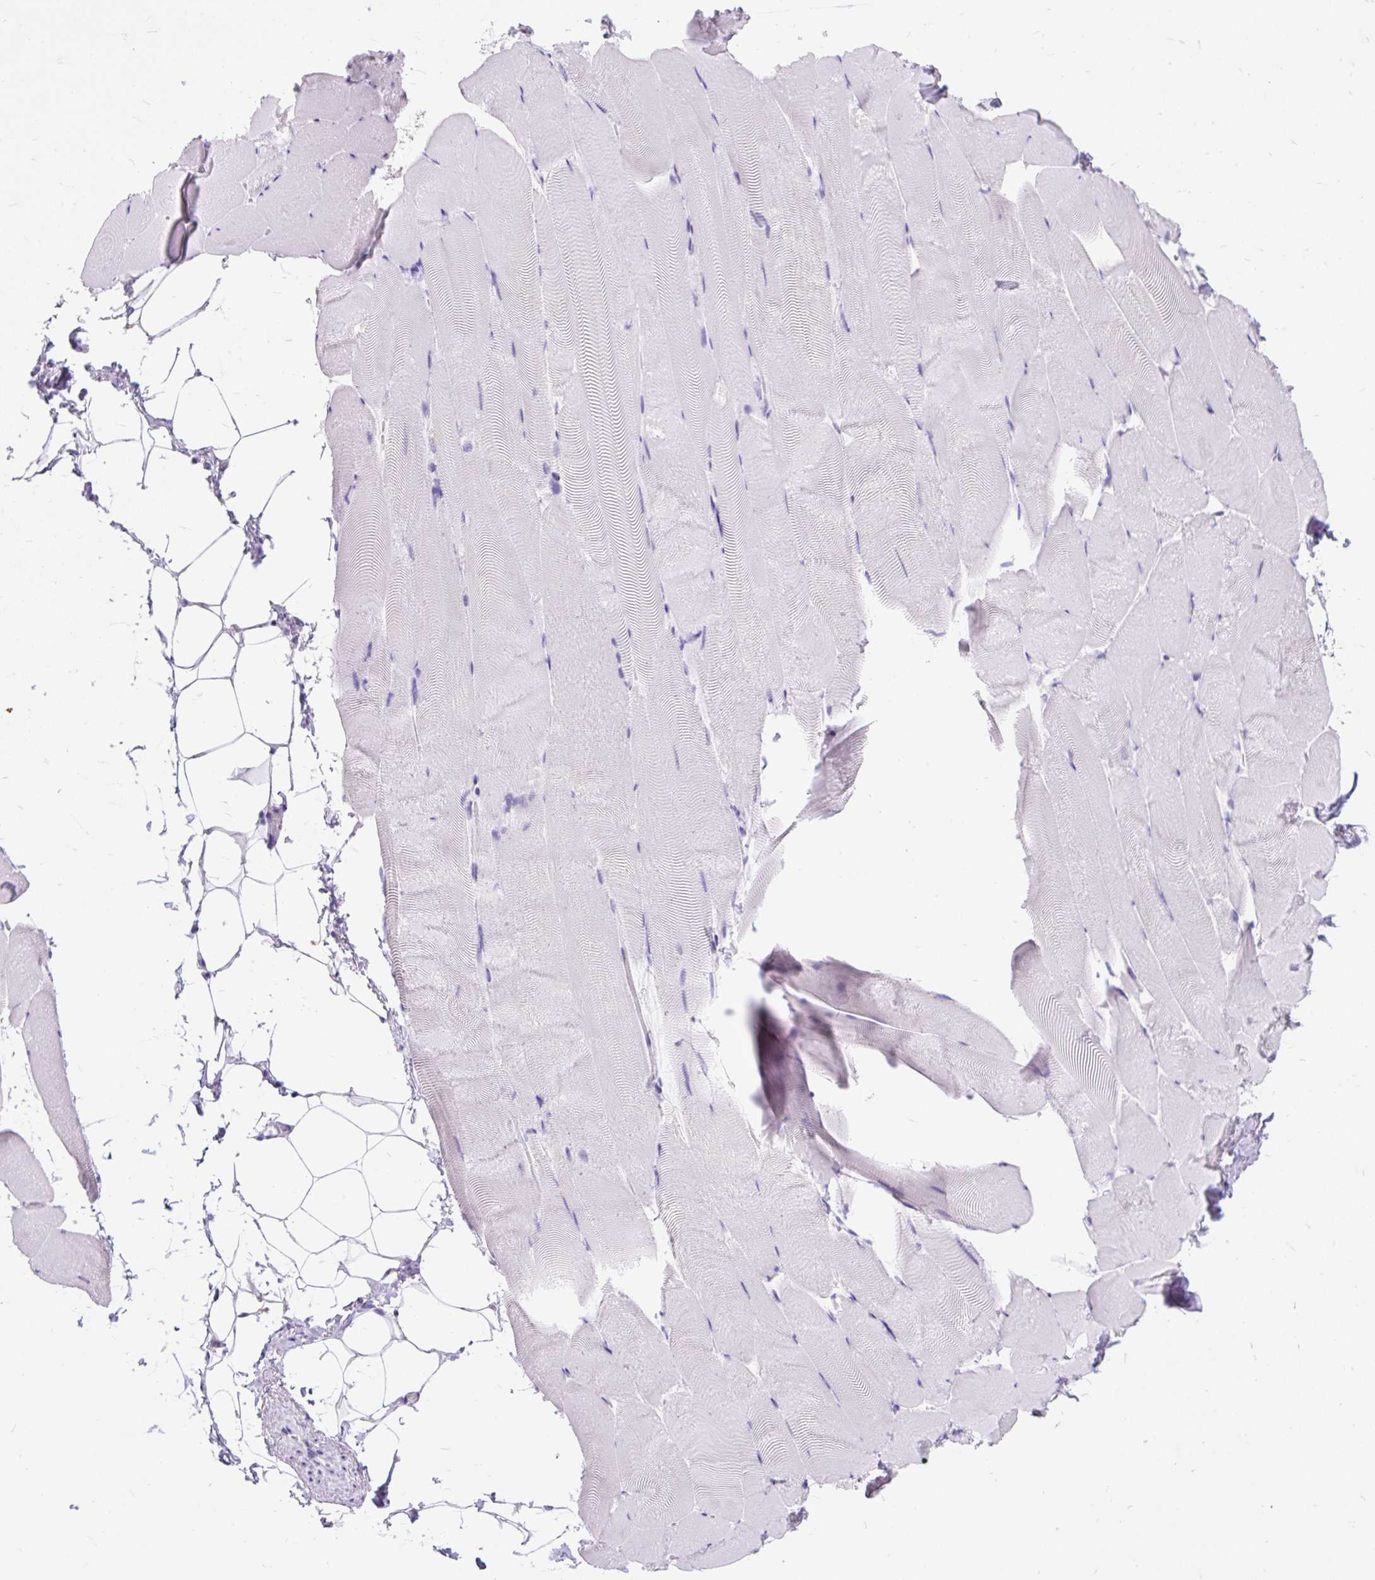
{"staining": {"intensity": "negative", "quantity": "none", "location": "none"}, "tissue": "skeletal muscle", "cell_type": "Myocytes", "image_type": "normal", "snomed": [{"axis": "morphology", "description": "Normal tissue, NOS"}, {"axis": "topography", "description": "Skeletal muscle"}], "caption": "IHC histopathology image of benign skeletal muscle stained for a protein (brown), which exhibits no expression in myocytes.", "gene": "SCGB1A1", "patient": {"sex": "female", "age": 64}}